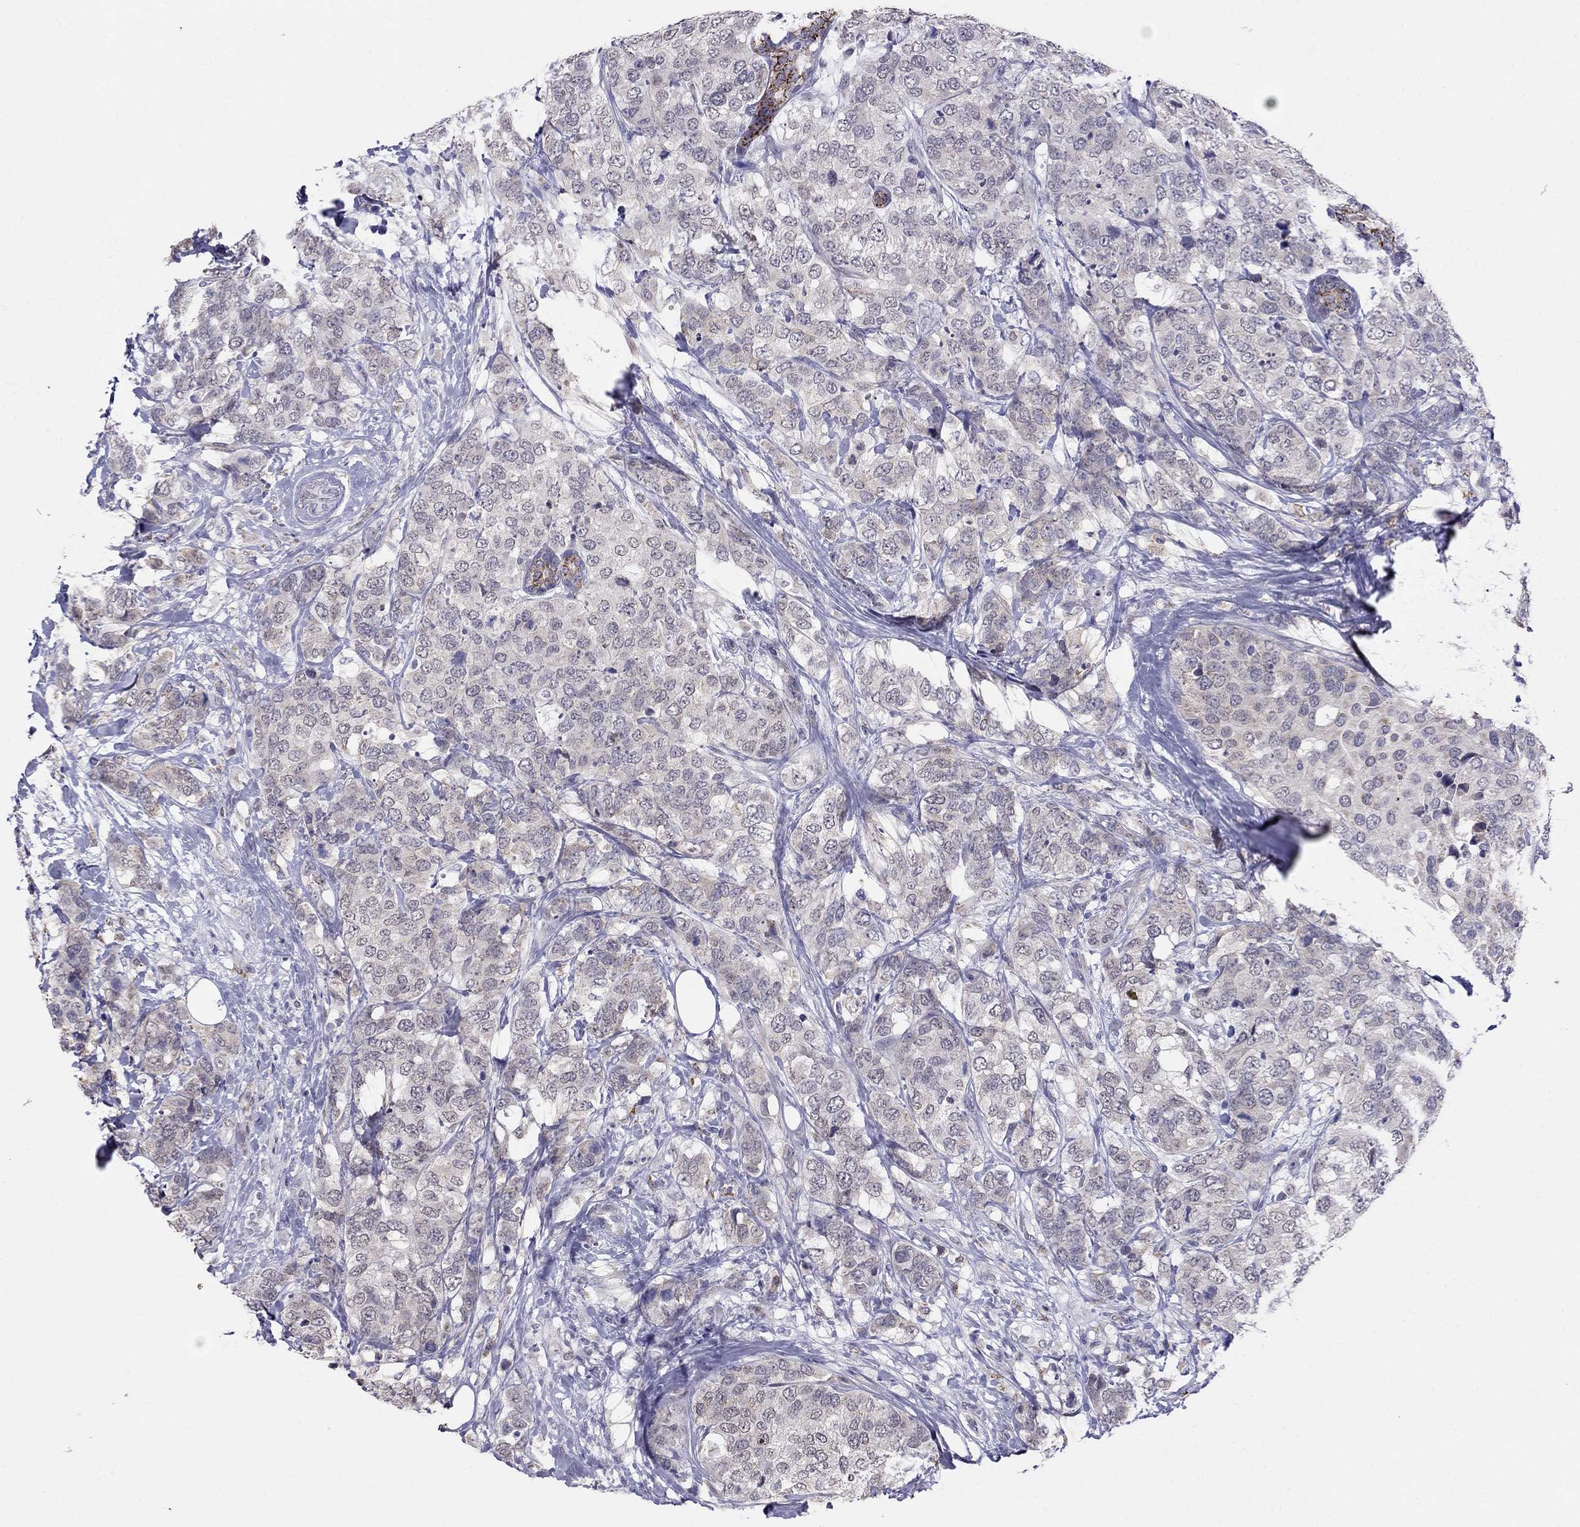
{"staining": {"intensity": "negative", "quantity": "none", "location": "none"}, "tissue": "breast cancer", "cell_type": "Tumor cells", "image_type": "cancer", "snomed": [{"axis": "morphology", "description": "Lobular carcinoma"}, {"axis": "topography", "description": "Breast"}], "caption": "Tumor cells show no significant protein positivity in breast cancer (lobular carcinoma).", "gene": "MYO3B", "patient": {"sex": "female", "age": 59}}